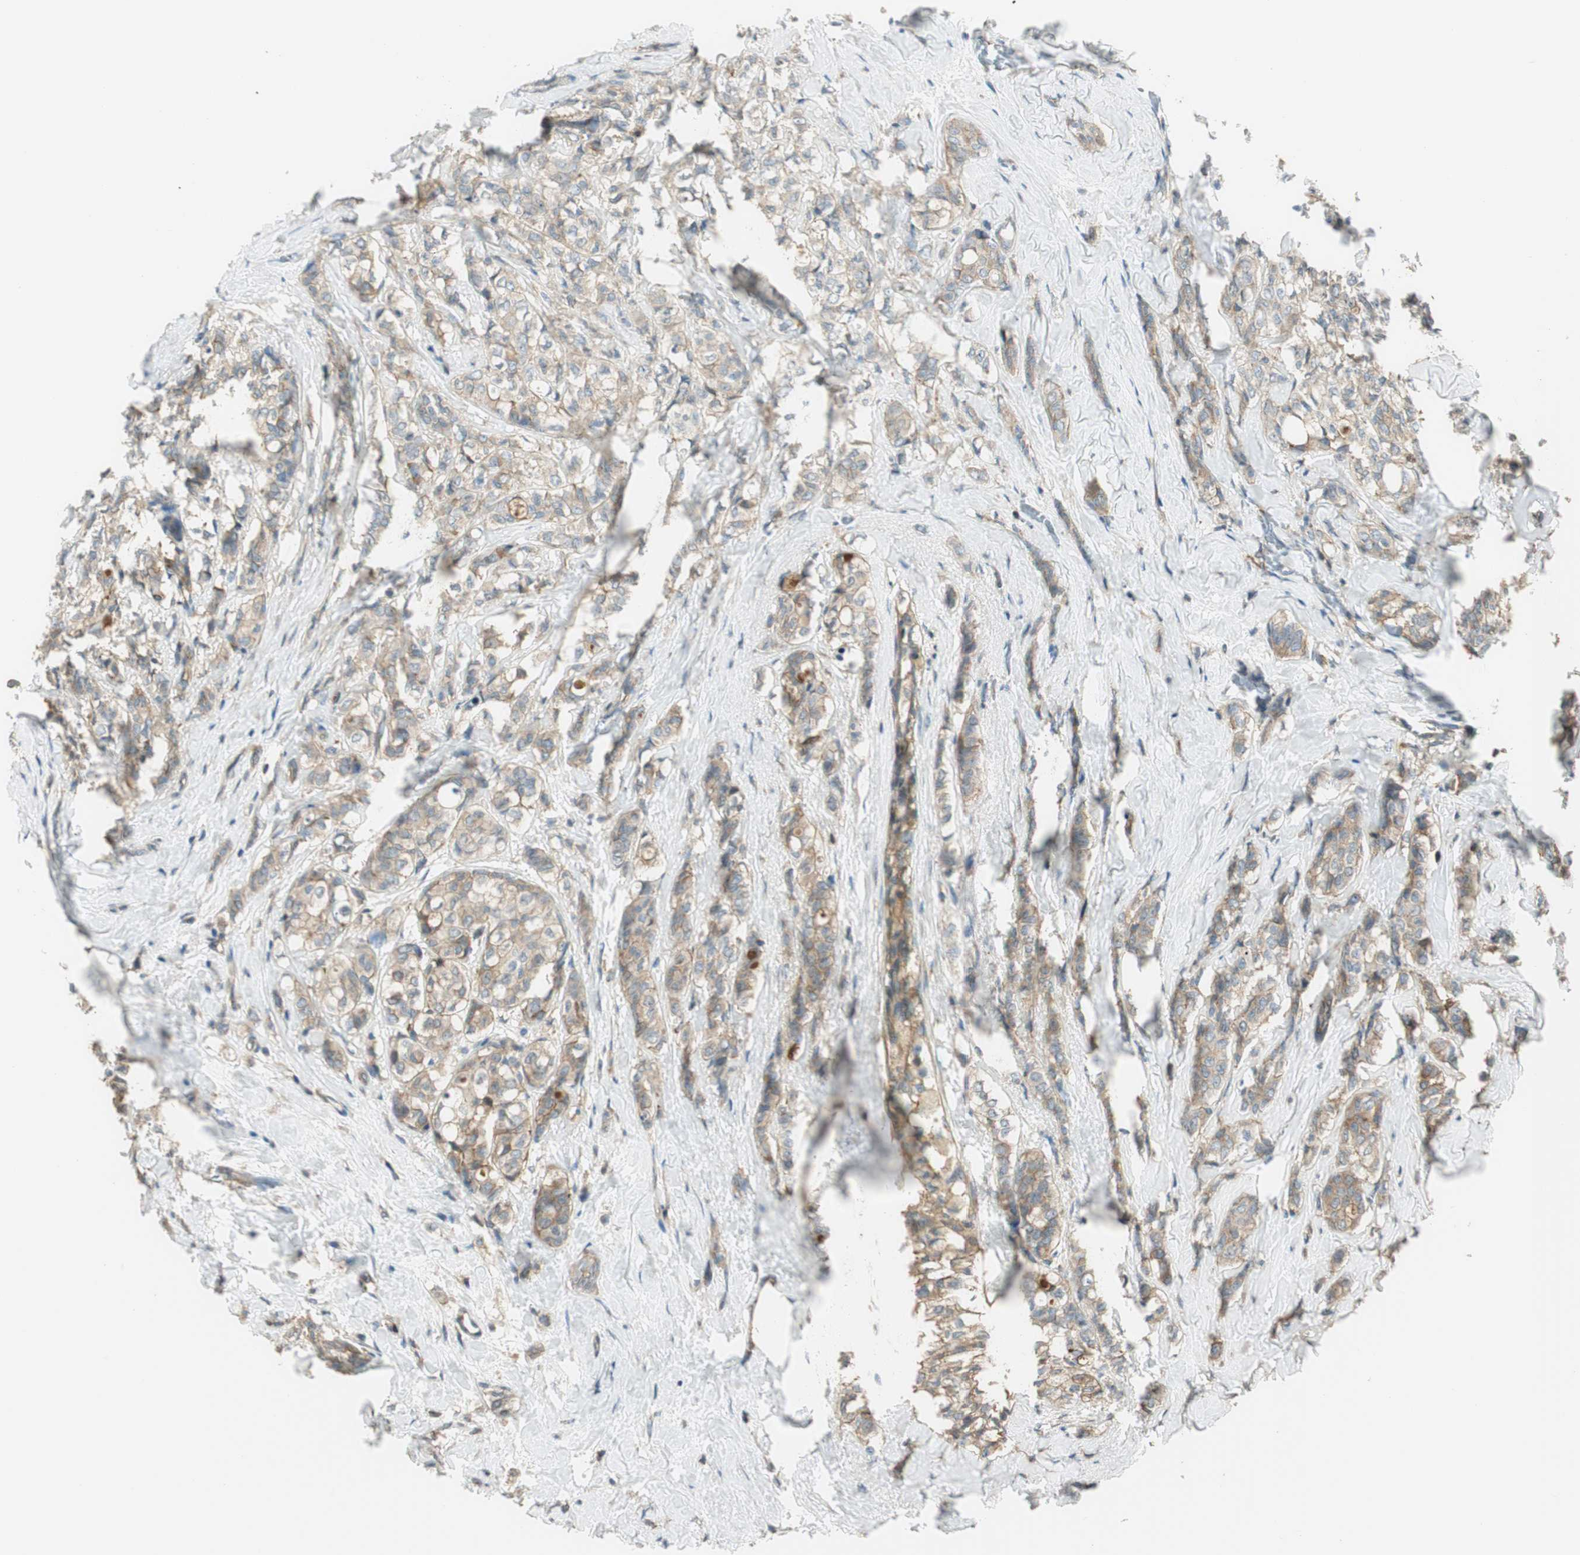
{"staining": {"intensity": "moderate", "quantity": ">75%", "location": "cytoplasmic/membranous"}, "tissue": "breast cancer", "cell_type": "Tumor cells", "image_type": "cancer", "snomed": [{"axis": "morphology", "description": "Lobular carcinoma"}, {"axis": "topography", "description": "Breast"}], "caption": "Breast lobular carcinoma stained for a protein demonstrates moderate cytoplasmic/membranous positivity in tumor cells. (DAB (3,3'-diaminobenzidine) IHC with brightfield microscopy, high magnification).", "gene": "PI4K2B", "patient": {"sex": "female", "age": 60}}